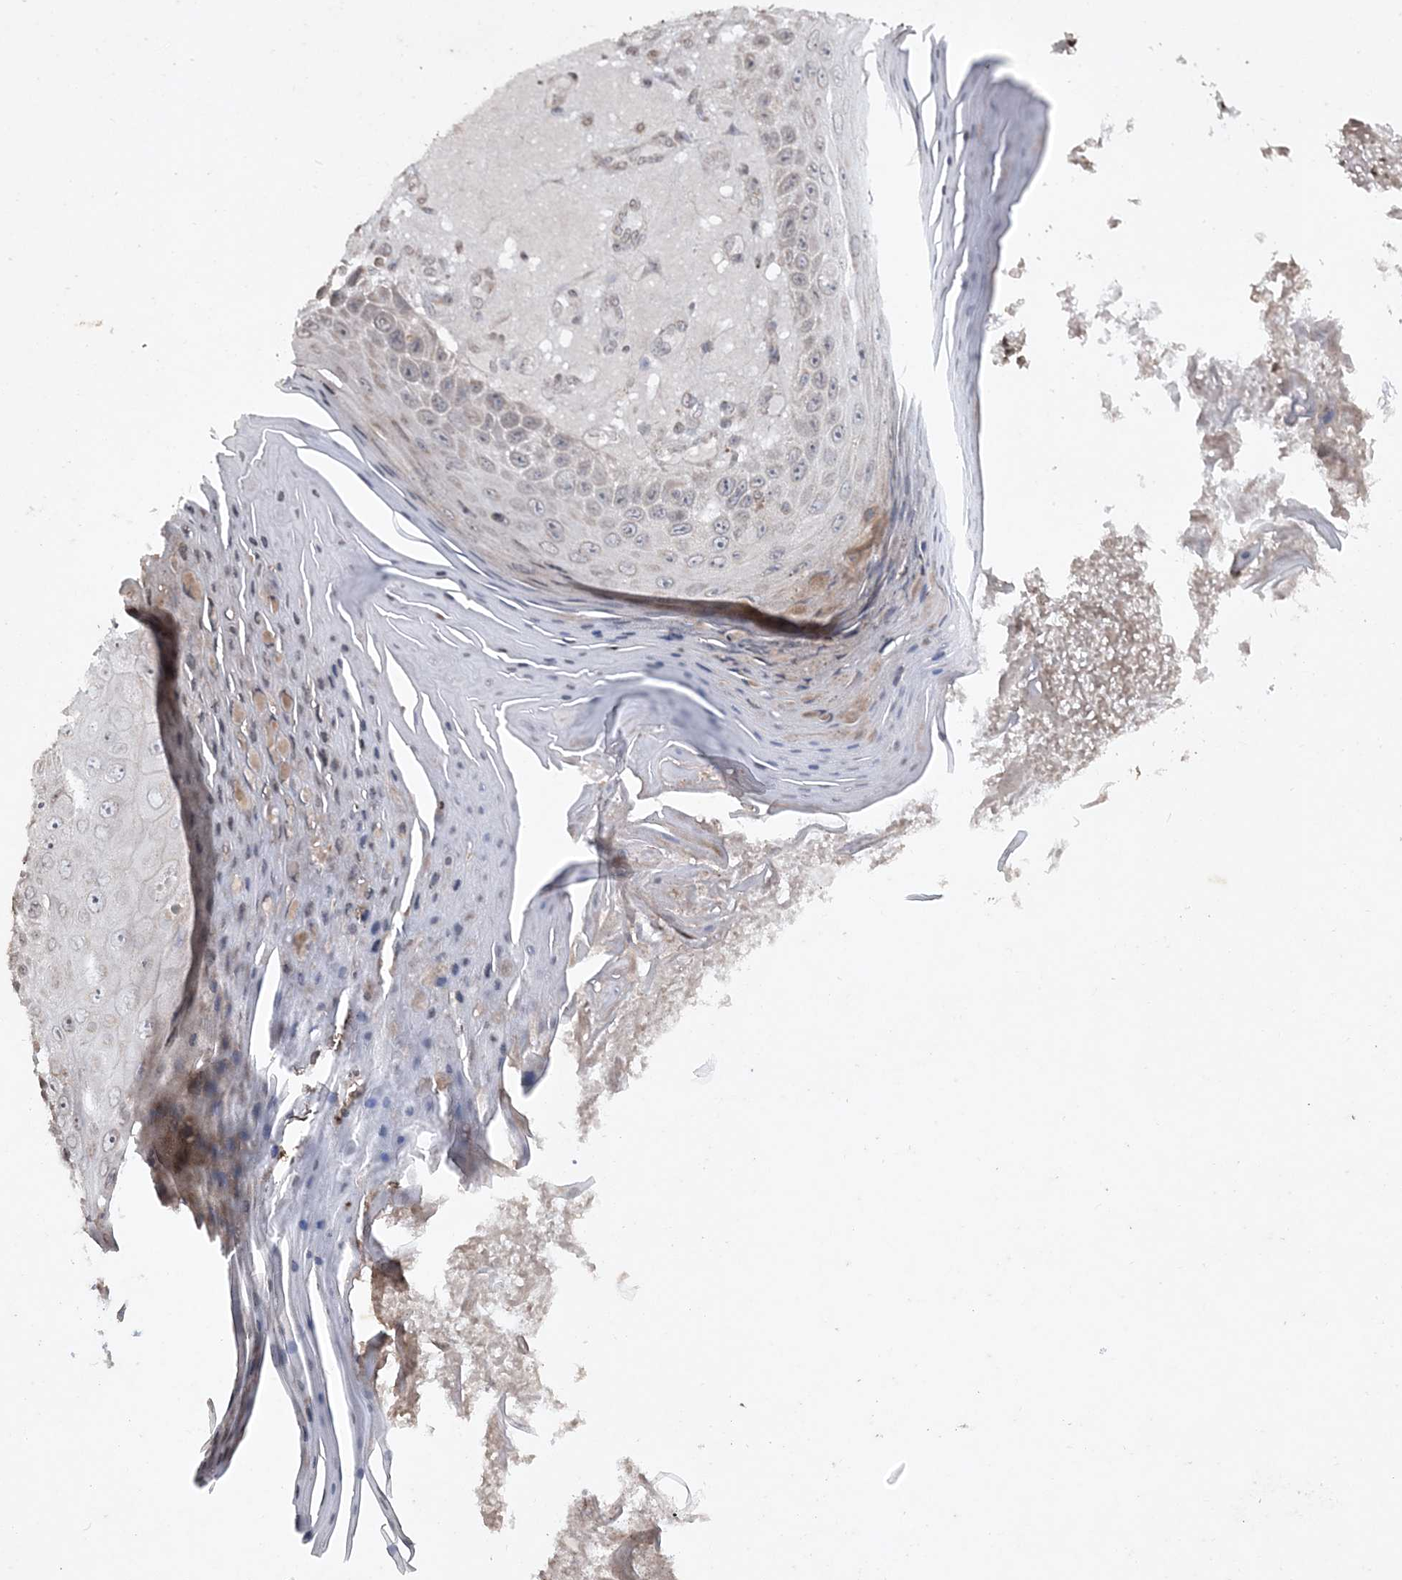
{"staining": {"intensity": "negative", "quantity": "none", "location": "none"}, "tissue": "skin cancer", "cell_type": "Tumor cells", "image_type": "cancer", "snomed": [{"axis": "morphology", "description": "Squamous cell carcinoma, NOS"}, {"axis": "topography", "description": "Skin"}], "caption": "Tumor cells show no significant expression in skin squamous cell carcinoma.", "gene": "TTC7A", "patient": {"sex": "female", "age": 88}}